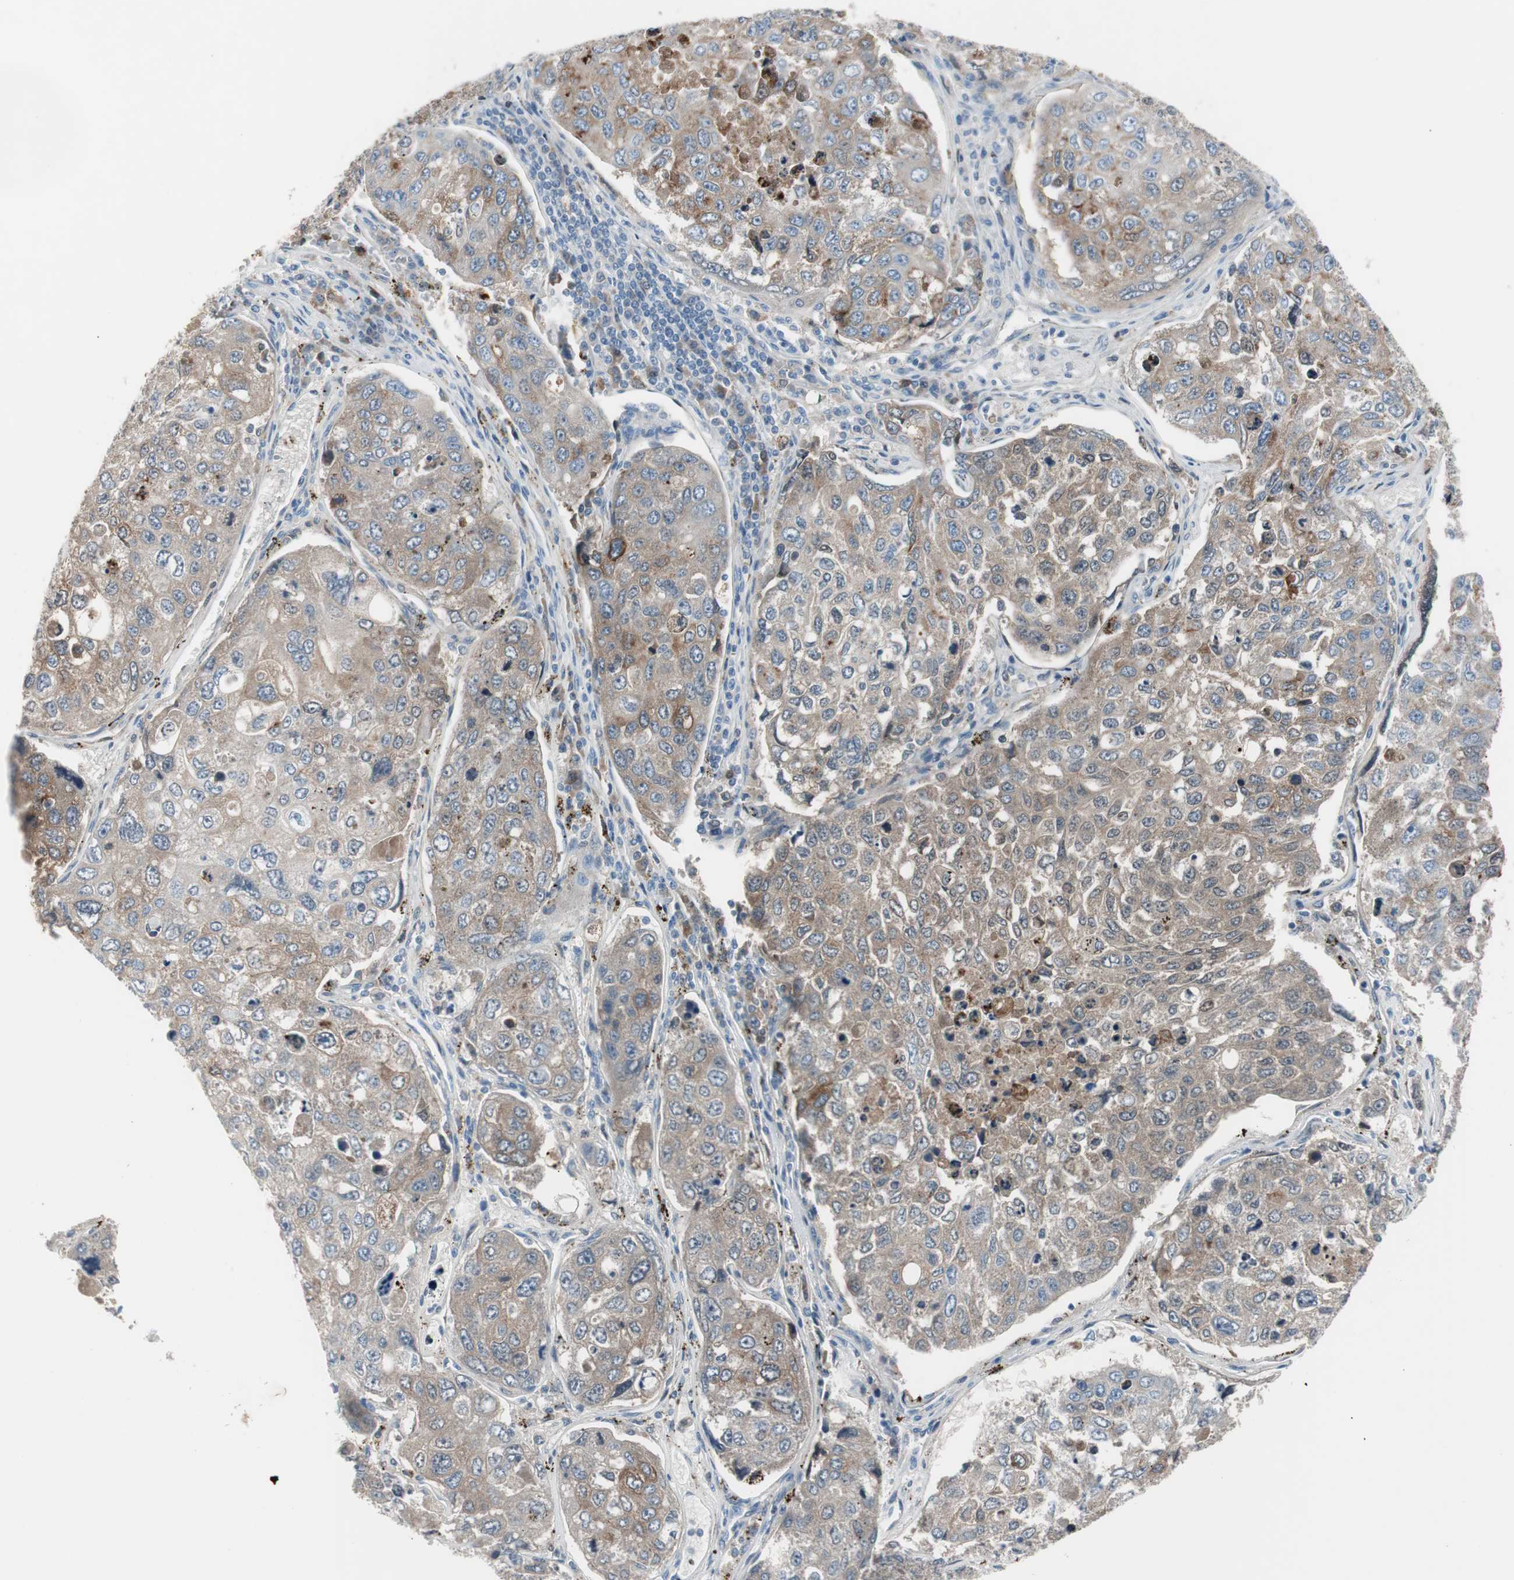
{"staining": {"intensity": "moderate", "quantity": "25%-75%", "location": "cytoplasmic/membranous"}, "tissue": "urothelial cancer", "cell_type": "Tumor cells", "image_type": "cancer", "snomed": [{"axis": "morphology", "description": "Urothelial carcinoma, High grade"}, {"axis": "topography", "description": "Lymph node"}, {"axis": "topography", "description": "Urinary bladder"}], "caption": "Protein expression analysis of human high-grade urothelial carcinoma reveals moderate cytoplasmic/membranous staining in approximately 25%-75% of tumor cells.", "gene": "SERPINF1", "patient": {"sex": "male", "age": 51}}